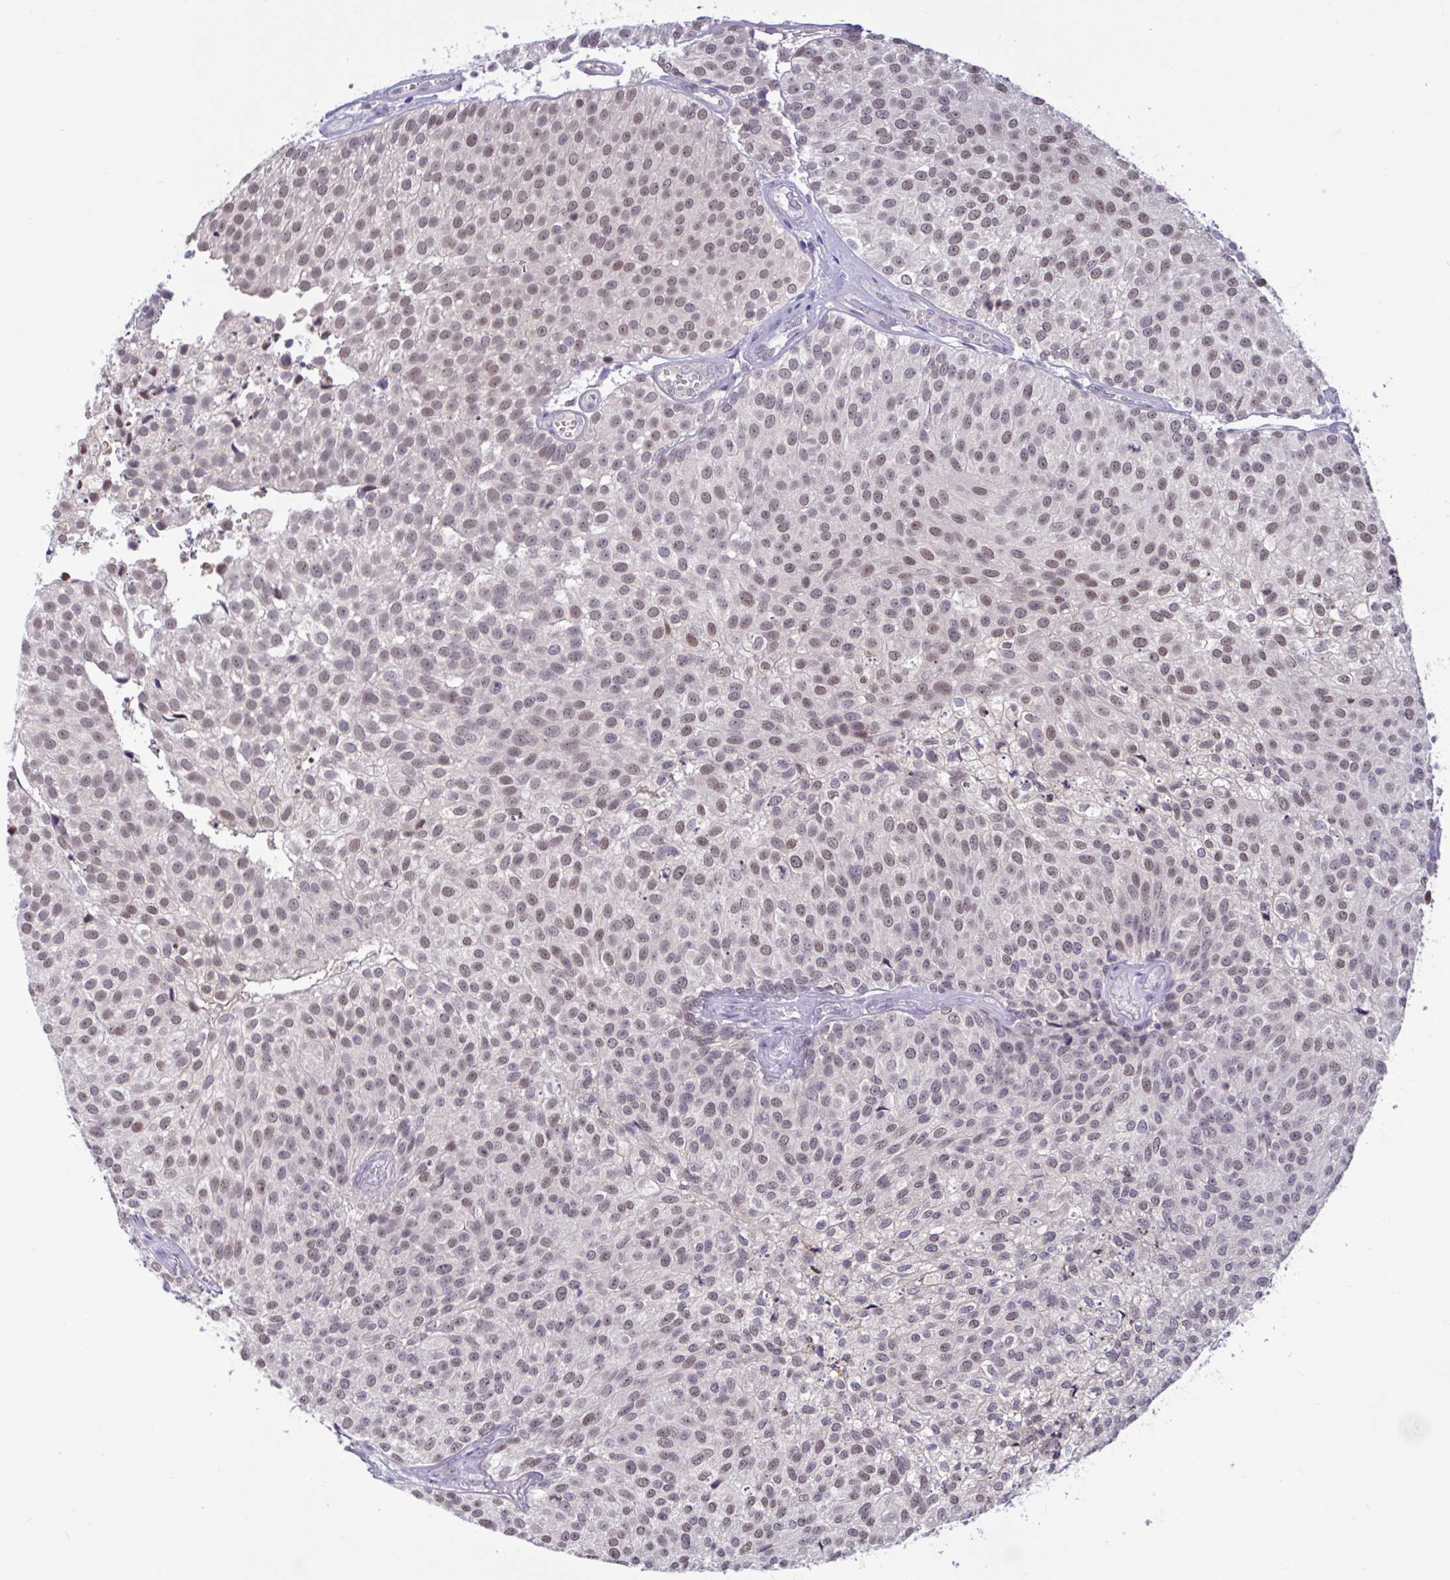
{"staining": {"intensity": "weak", "quantity": ">75%", "location": "nuclear"}, "tissue": "urothelial cancer", "cell_type": "Tumor cells", "image_type": "cancer", "snomed": [{"axis": "morphology", "description": "Urothelial carcinoma, Low grade"}, {"axis": "topography", "description": "Urinary bladder"}], "caption": "Weak nuclear expression for a protein is identified in about >75% of tumor cells of urothelial carcinoma (low-grade) using immunohistochemistry (IHC).", "gene": "RBL1", "patient": {"sex": "female", "age": 79}}